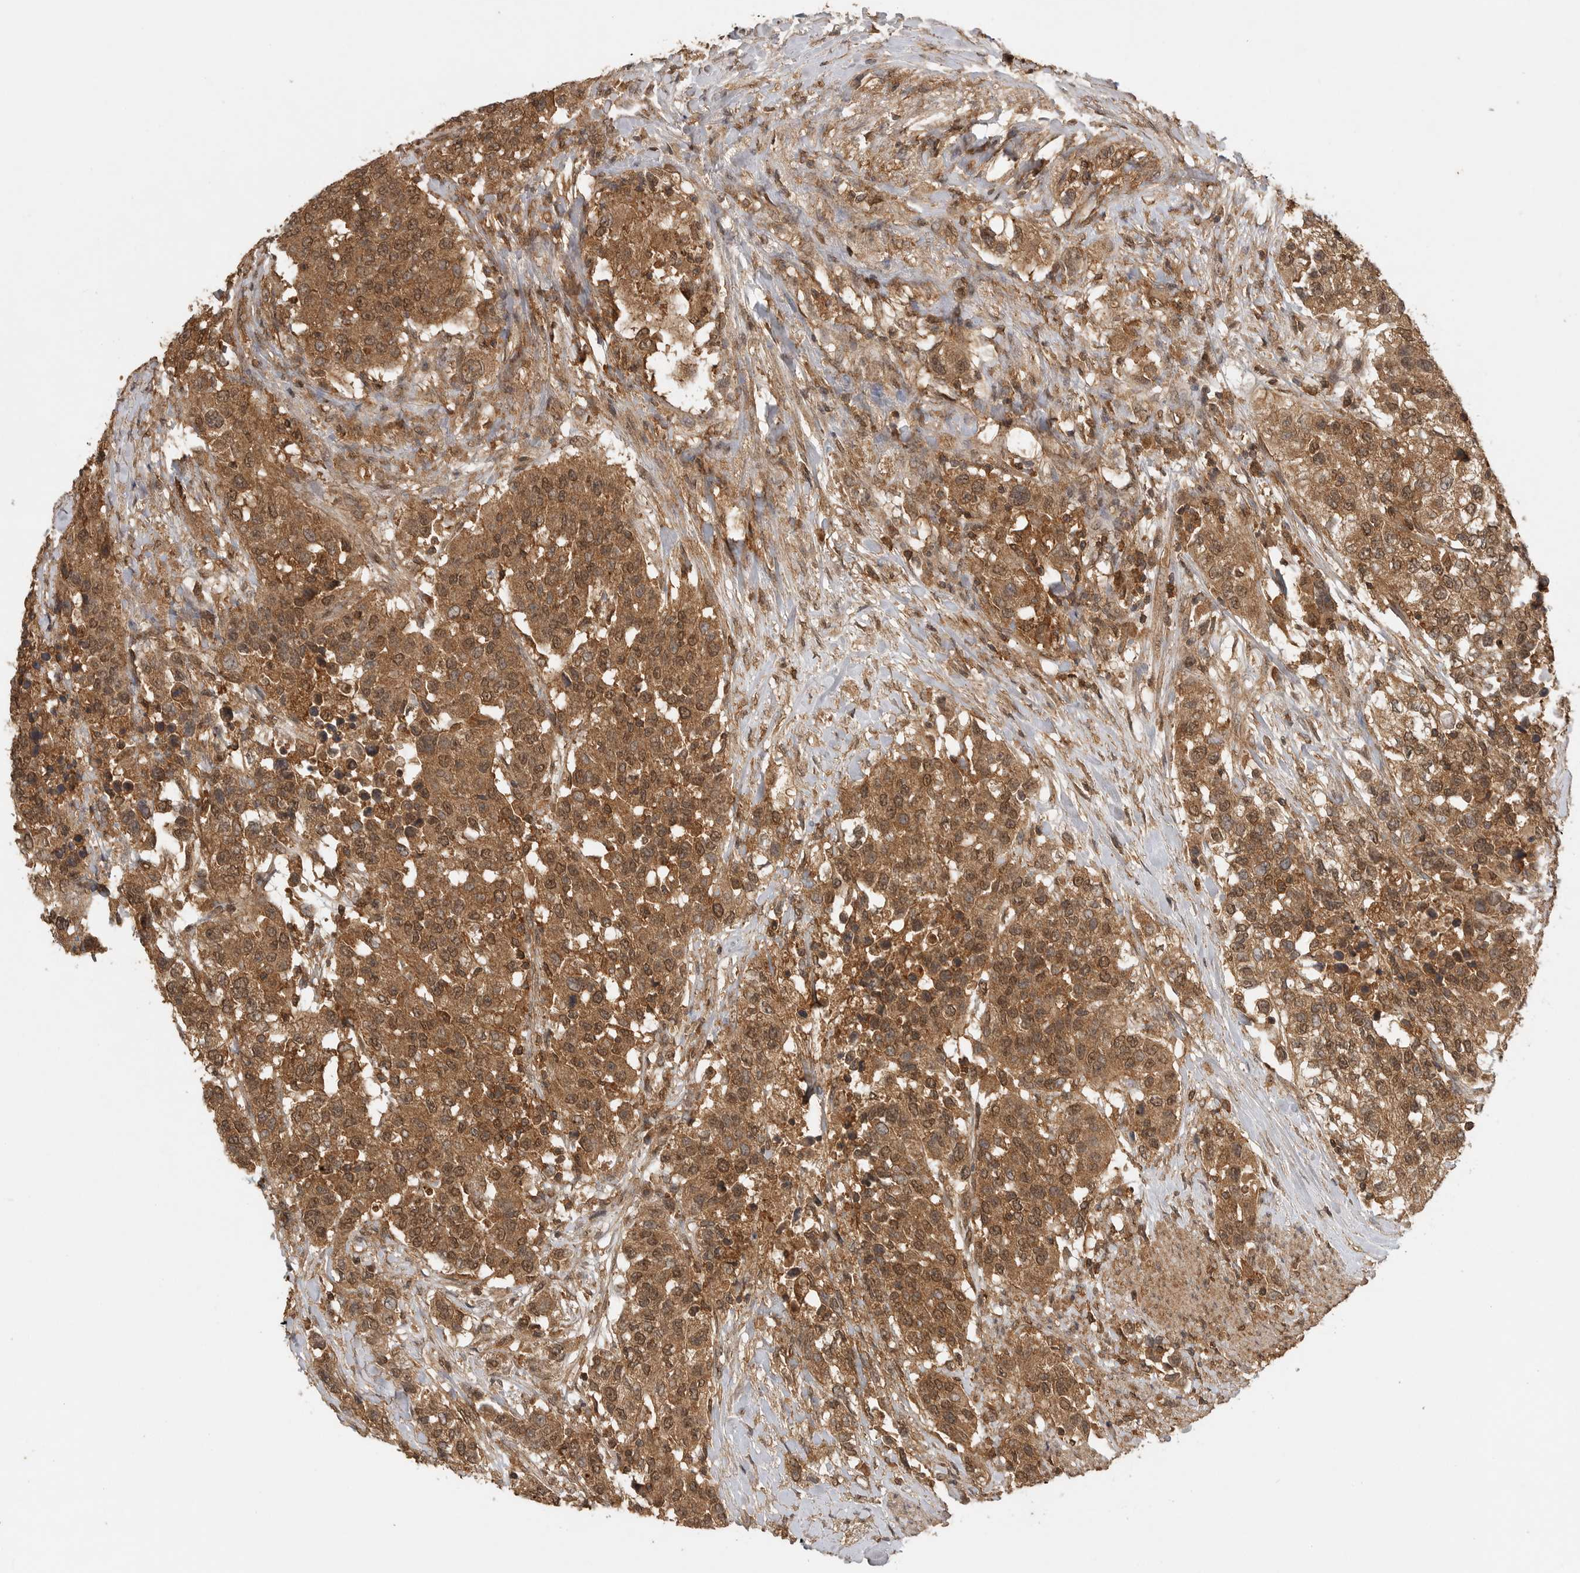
{"staining": {"intensity": "moderate", "quantity": ">75%", "location": "cytoplasmic/membranous,nuclear"}, "tissue": "urothelial cancer", "cell_type": "Tumor cells", "image_type": "cancer", "snomed": [{"axis": "morphology", "description": "Urothelial carcinoma, High grade"}, {"axis": "topography", "description": "Urinary bladder"}], "caption": "The immunohistochemical stain labels moderate cytoplasmic/membranous and nuclear positivity in tumor cells of urothelial carcinoma (high-grade) tissue.", "gene": "ICOSLG", "patient": {"sex": "female", "age": 80}}